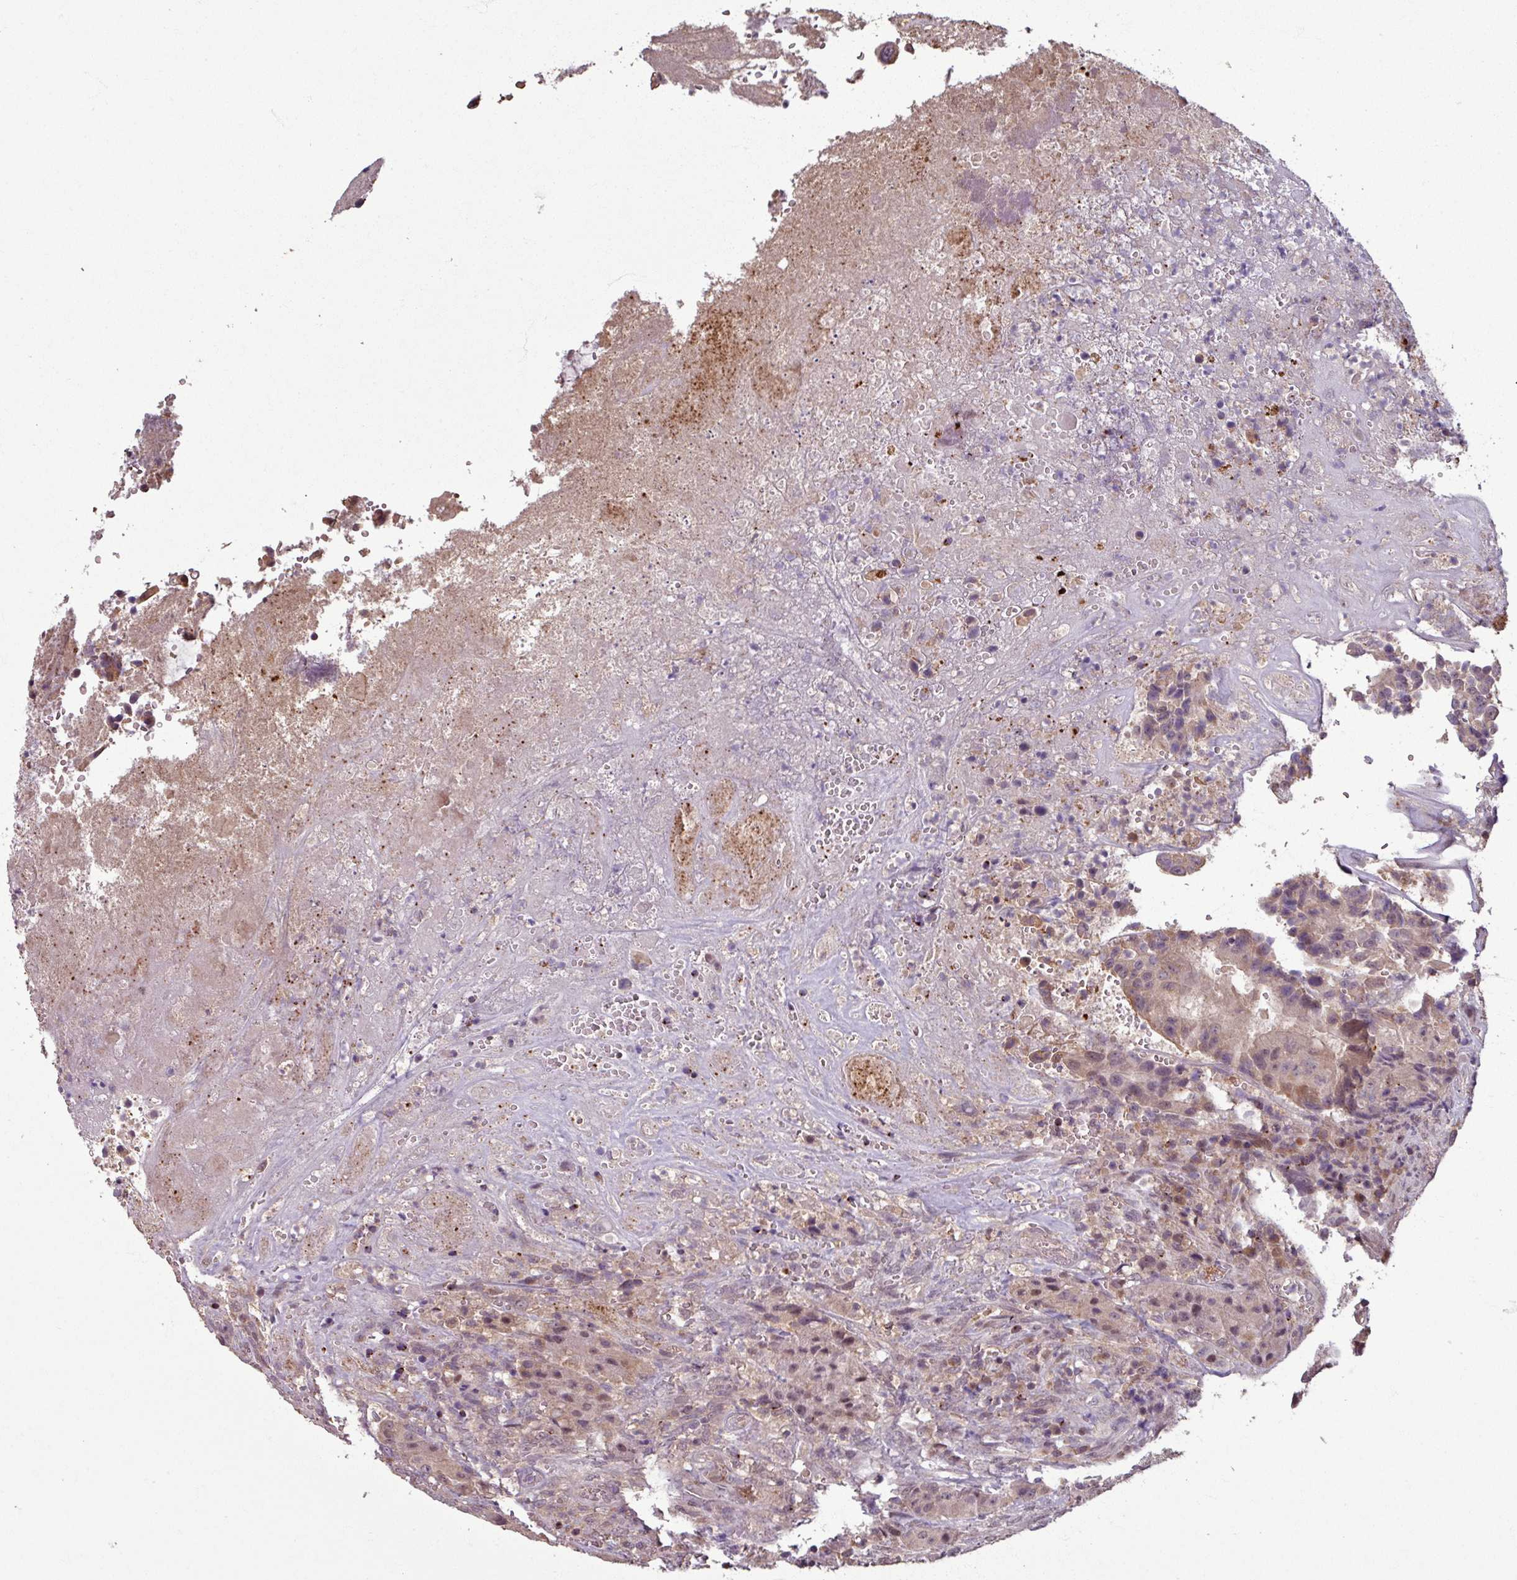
{"staining": {"intensity": "weak", "quantity": "<25%", "location": "cytoplasmic/membranous,nuclear"}, "tissue": "colorectal cancer", "cell_type": "Tumor cells", "image_type": "cancer", "snomed": [{"axis": "morphology", "description": "Adenocarcinoma, NOS"}, {"axis": "topography", "description": "Rectum"}], "caption": "Immunohistochemical staining of human colorectal adenocarcinoma reveals no significant expression in tumor cells.", "gene": "OR6B1", "patient": {"sex": "male", "age": 69}}